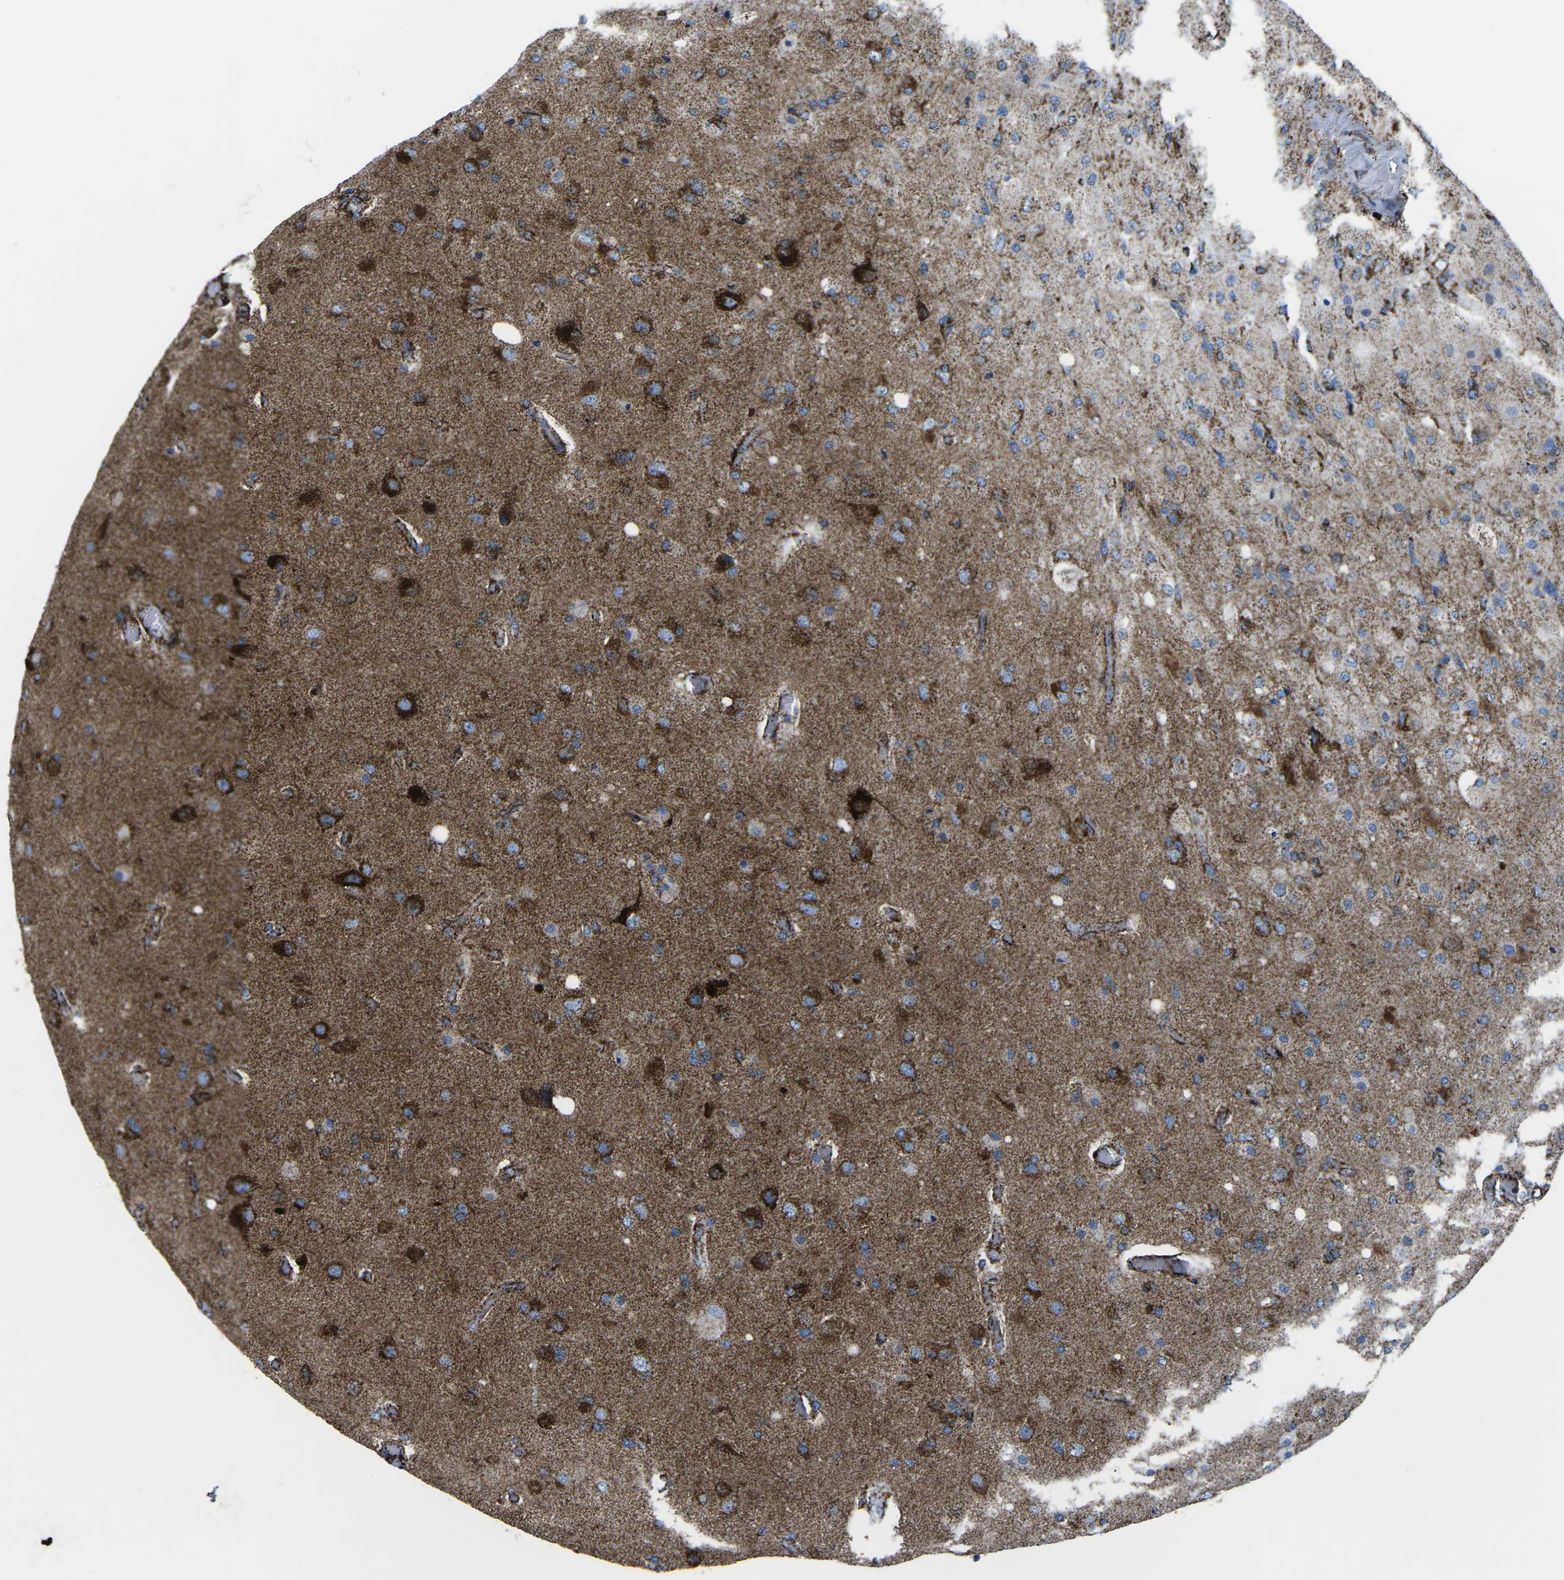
{"staining": {"intensity": "strong", "quantity": "25%-75%", "location": "cytoplasmic/membranous"}, "tissue": "glioma", "cell_type": "Tumor cells", "image_type": "cancer", "snomed": [{"axis": "morphology", "description": "Normal tissue, NOS"}, {"axis": "morphology", "description": "Glioma, malignant, High grade"}, {"axis": "topography", "description": "Cerebral cortex"}], "caption": "An immunohistochemistry (IHC) micrograph of tumor tissue is shown. Protein staining in brown shows strong cytoplasmic/membranous positivity in glioma within tumor cells. (DAB (3,3'-diaminobenzidine) = brown stain, brightfield microscopy at high magnification).", "gene": "MT-CO2", "patient": {"sex": "male", "age": 77}}